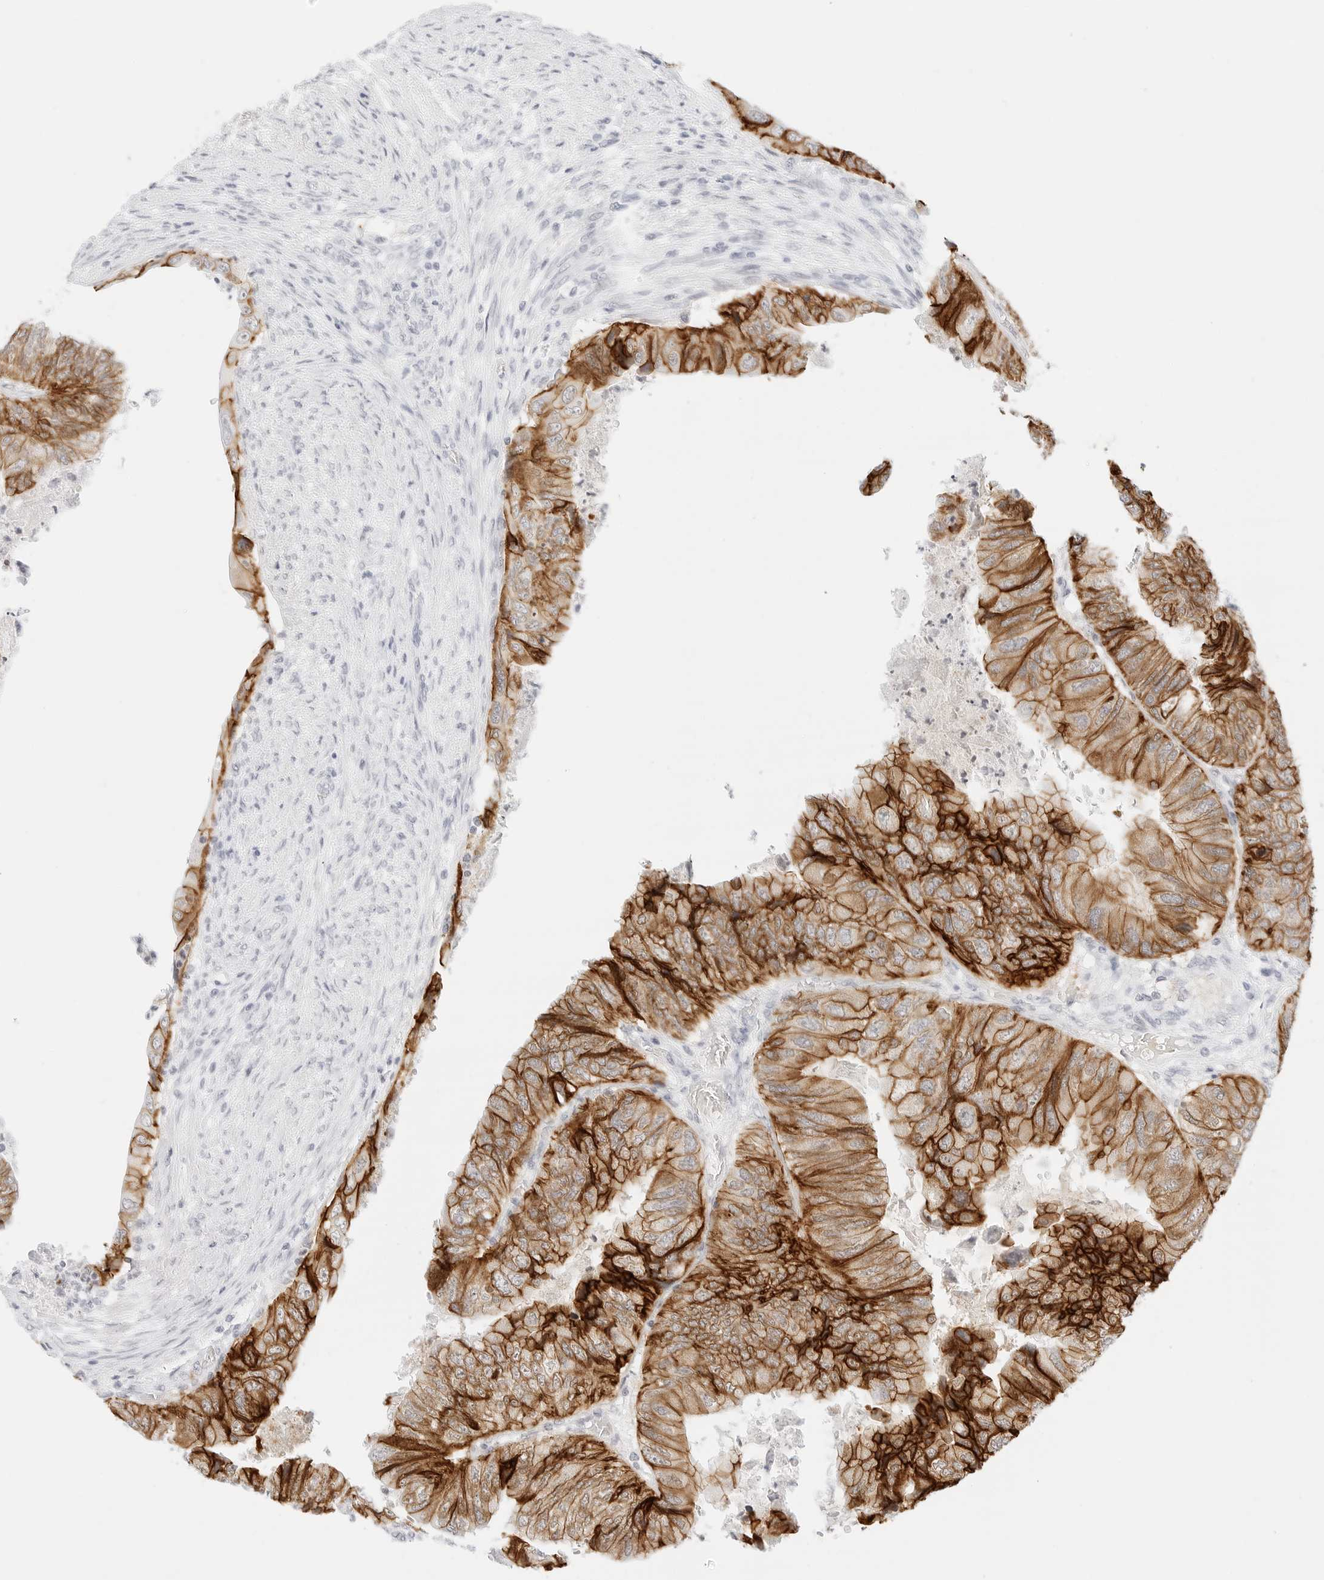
{"staining": {"intensity": "strong", "quantity": ">75%", "location": "cytoplasmic/membranous"}, "tissue": "colorectal cancer", "cell_type": "Tumor cells", "image_type": "cancer", "snomed": [{"axis": "morphology", "description": "Adenocarcinoma, NOS"}, {"axis": "topography", "description": "Rectum"}], "caption": "Colorectal cancer stained for a protein (brown) displays strong cytoplasmic/membranous positive expression in about >75% of tumor cells.", "gene": "CDH1", "patient": {"sex": "male", "age": 63}}